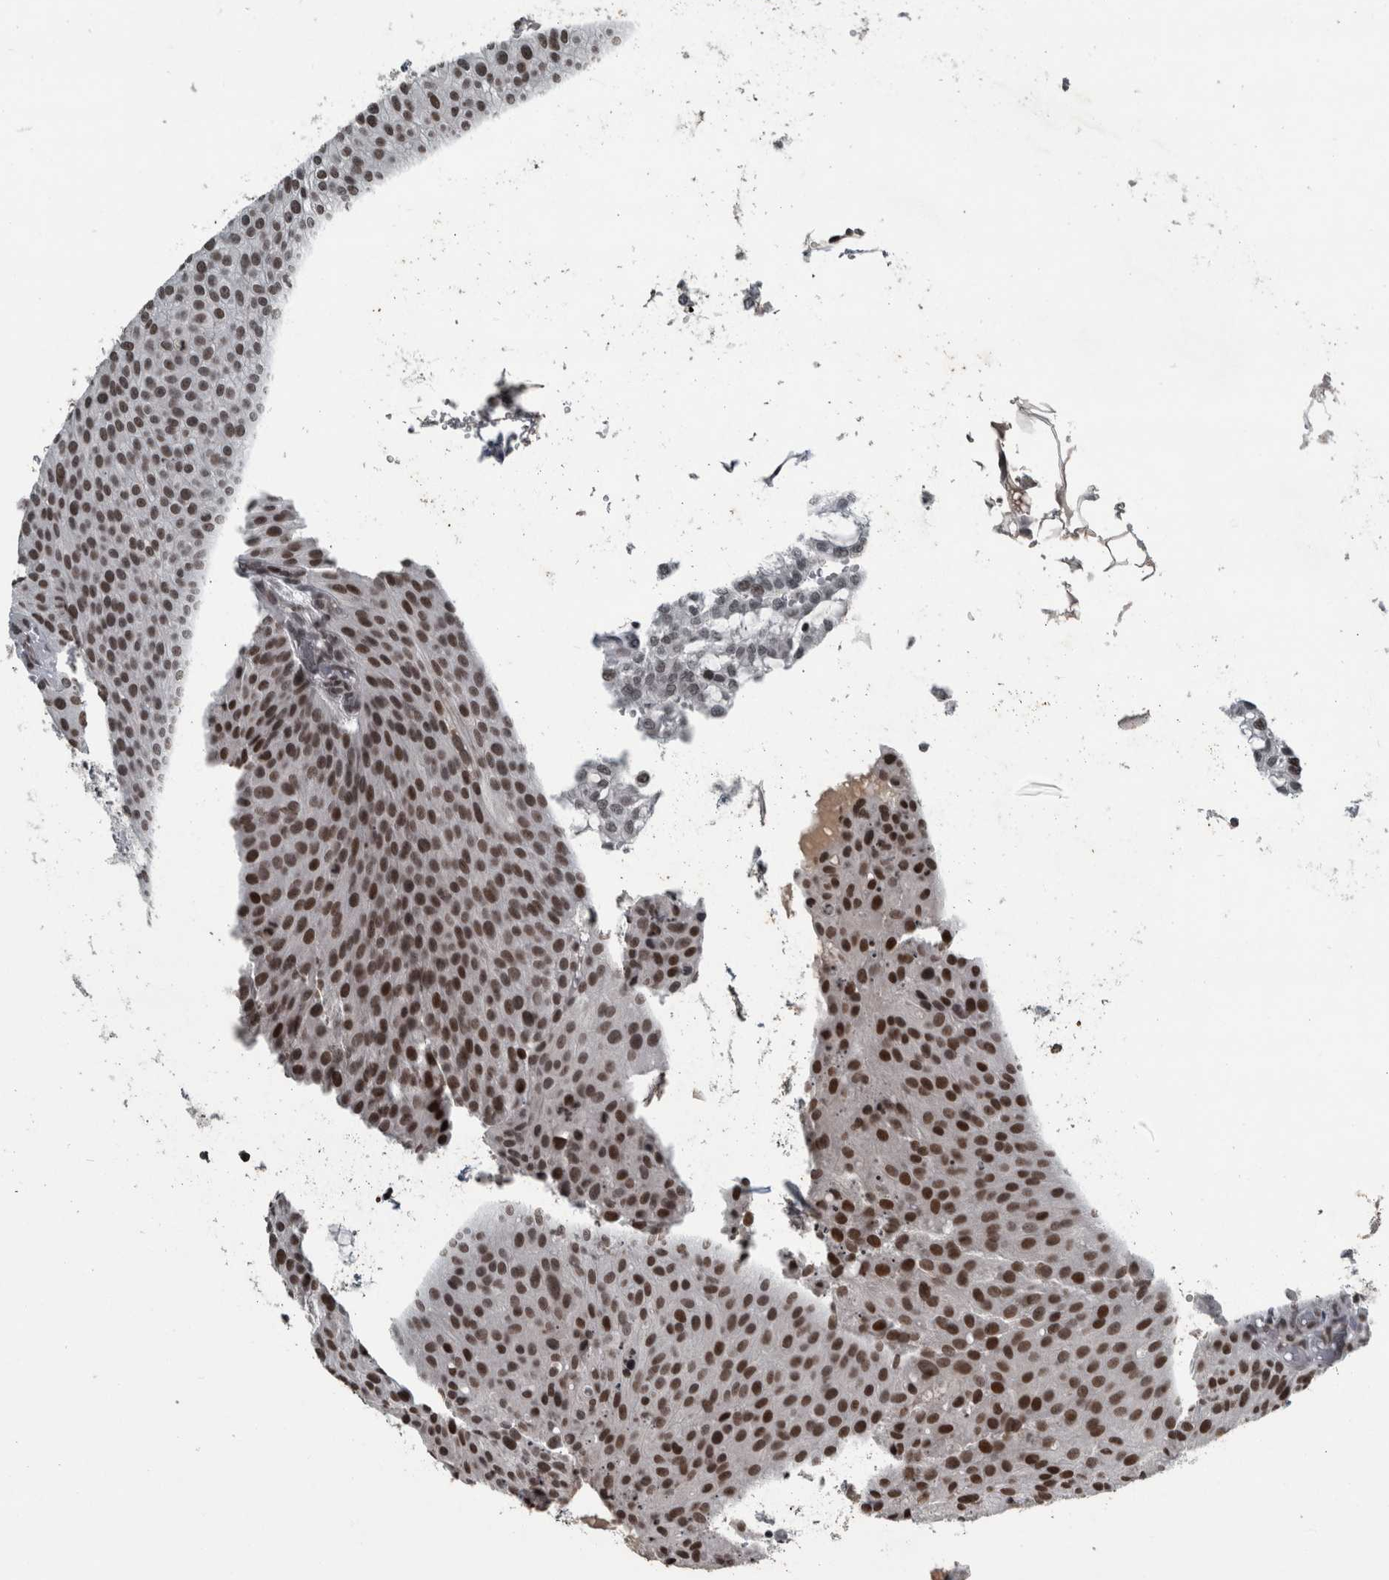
{"staining": {"intensity": "strong", "quantity": ">75%", "location": "nuclear"}, "tissue": "urothelial cancer", "cell_type": "Tumor cells", "image_type": "cancer", "snomed": [{"axis": "morphology", "description": "Urothelial carcinoma, Low grade"}, {"axis": "topography", "description": "Smooth muscle"}, {"axis": "topography", "description": "Urinary bladder"}], "caption": "Protein expression by immunohistochemistry exhibits strong nuclear staining in about >75% of tumor cells in low-grade urothelial carcinoma.", "gene": "UNC50", "patient": {"sex": "male", "age": 60}}